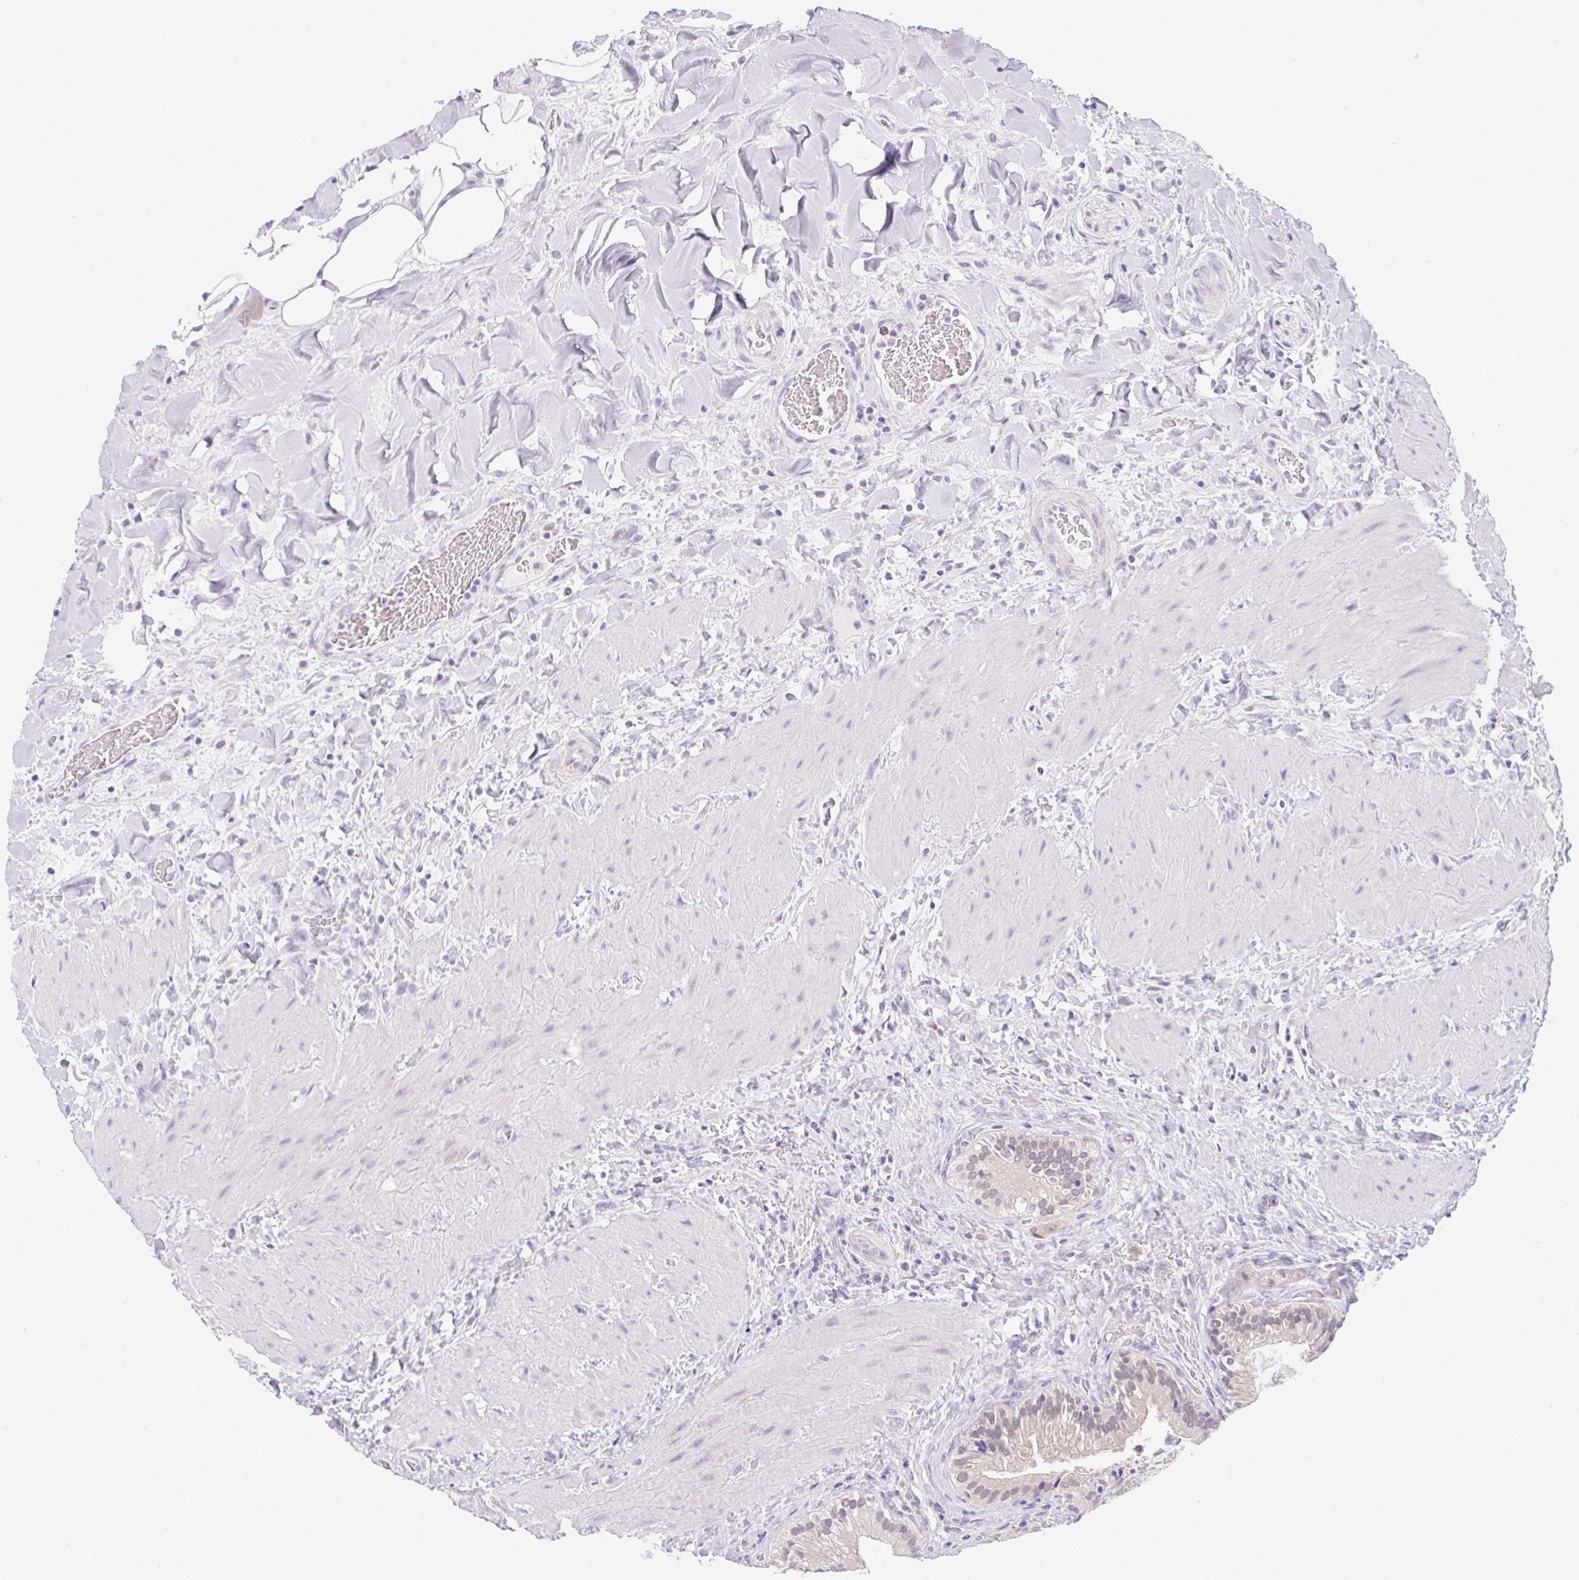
{"staining": {"intensity": "moderate", "quantity": ">75%", "location": "cytoplasmic/membranous"}, "tissue": "gallbladder", "cell_type": "Glandular cells", "image_type": "normal", "snomed": [{"axis": "morphology", "description": "Normal tissue, NOS"}, {"axis": "topography", "description": "Gallbladder"}], "caption": "Gallbladder was stained to show a protein in brown. There is medium levels of moderate cytoplasmic/membranous positivity in approximately >75% of glandular cells. (DAB = brown stain, brightfield microscopy at high magnification).", "gene": "ITPK1", "patient": {"sex": "male", "age": 24}}